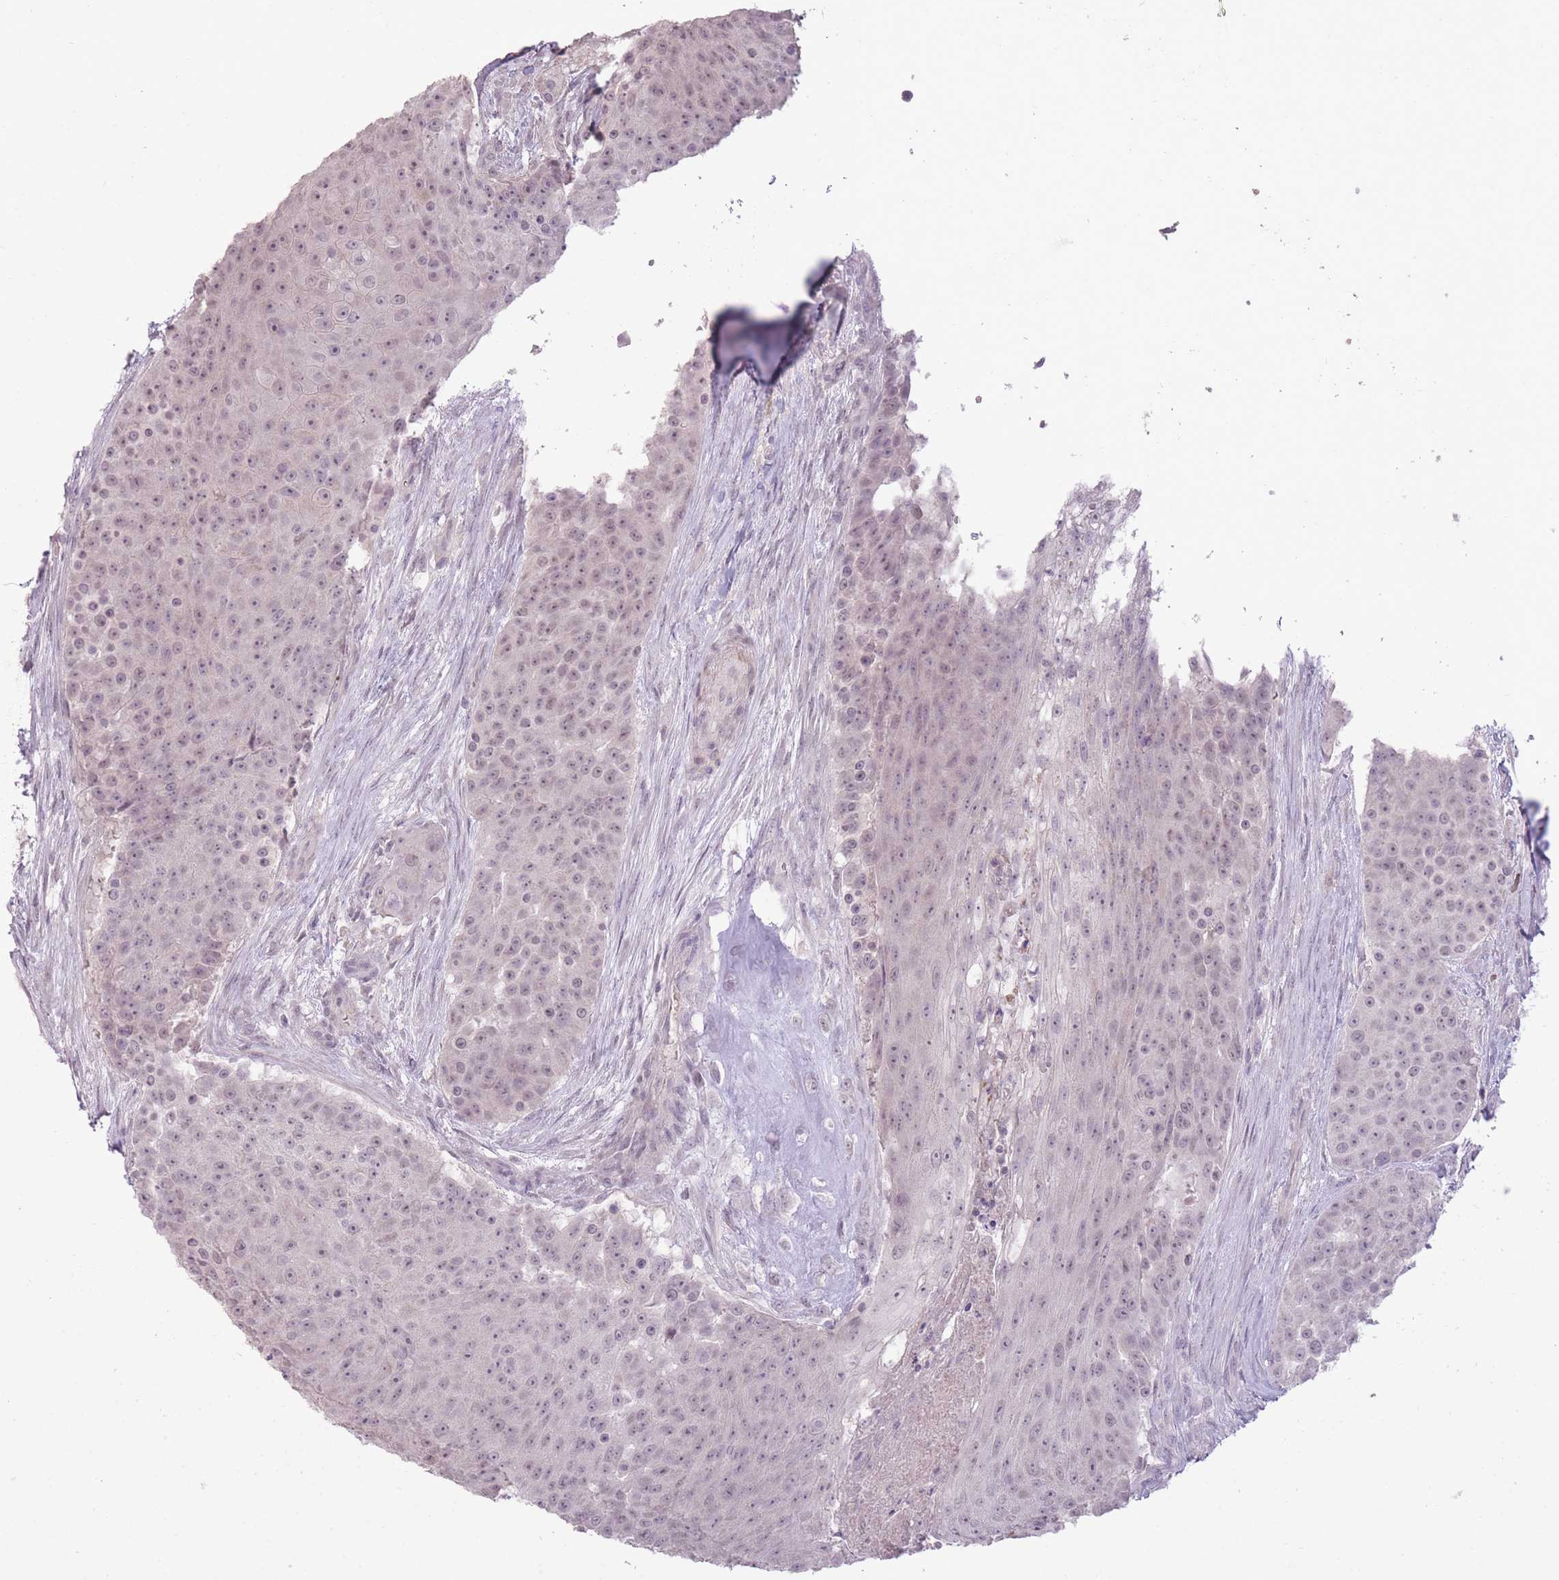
{"staining": {"intensity": "weak", "quantity": "<25%", "location": "nuclear"}, "tissue": "urothelial cancer", "cell_type": "Tumor cells", "image_type": "cancer", "snomed": [{"axis": "morphology", "description": "Urothelial carcinoma, High grade"}, {"axis": "topography", "description": "Urinary bladder"}], "caption": "High power microscopy image of an IHC histopathology image of urothelial cancer, revealing no significant staining in tumor cells. The staining is performed using DAB (3,3'-diaminobenzidine) brown chromogen with nuclei counter-stained in using hematoxylin.", "gene": "ZBTB24", "patient": {"sex": "female", "age": 63}}